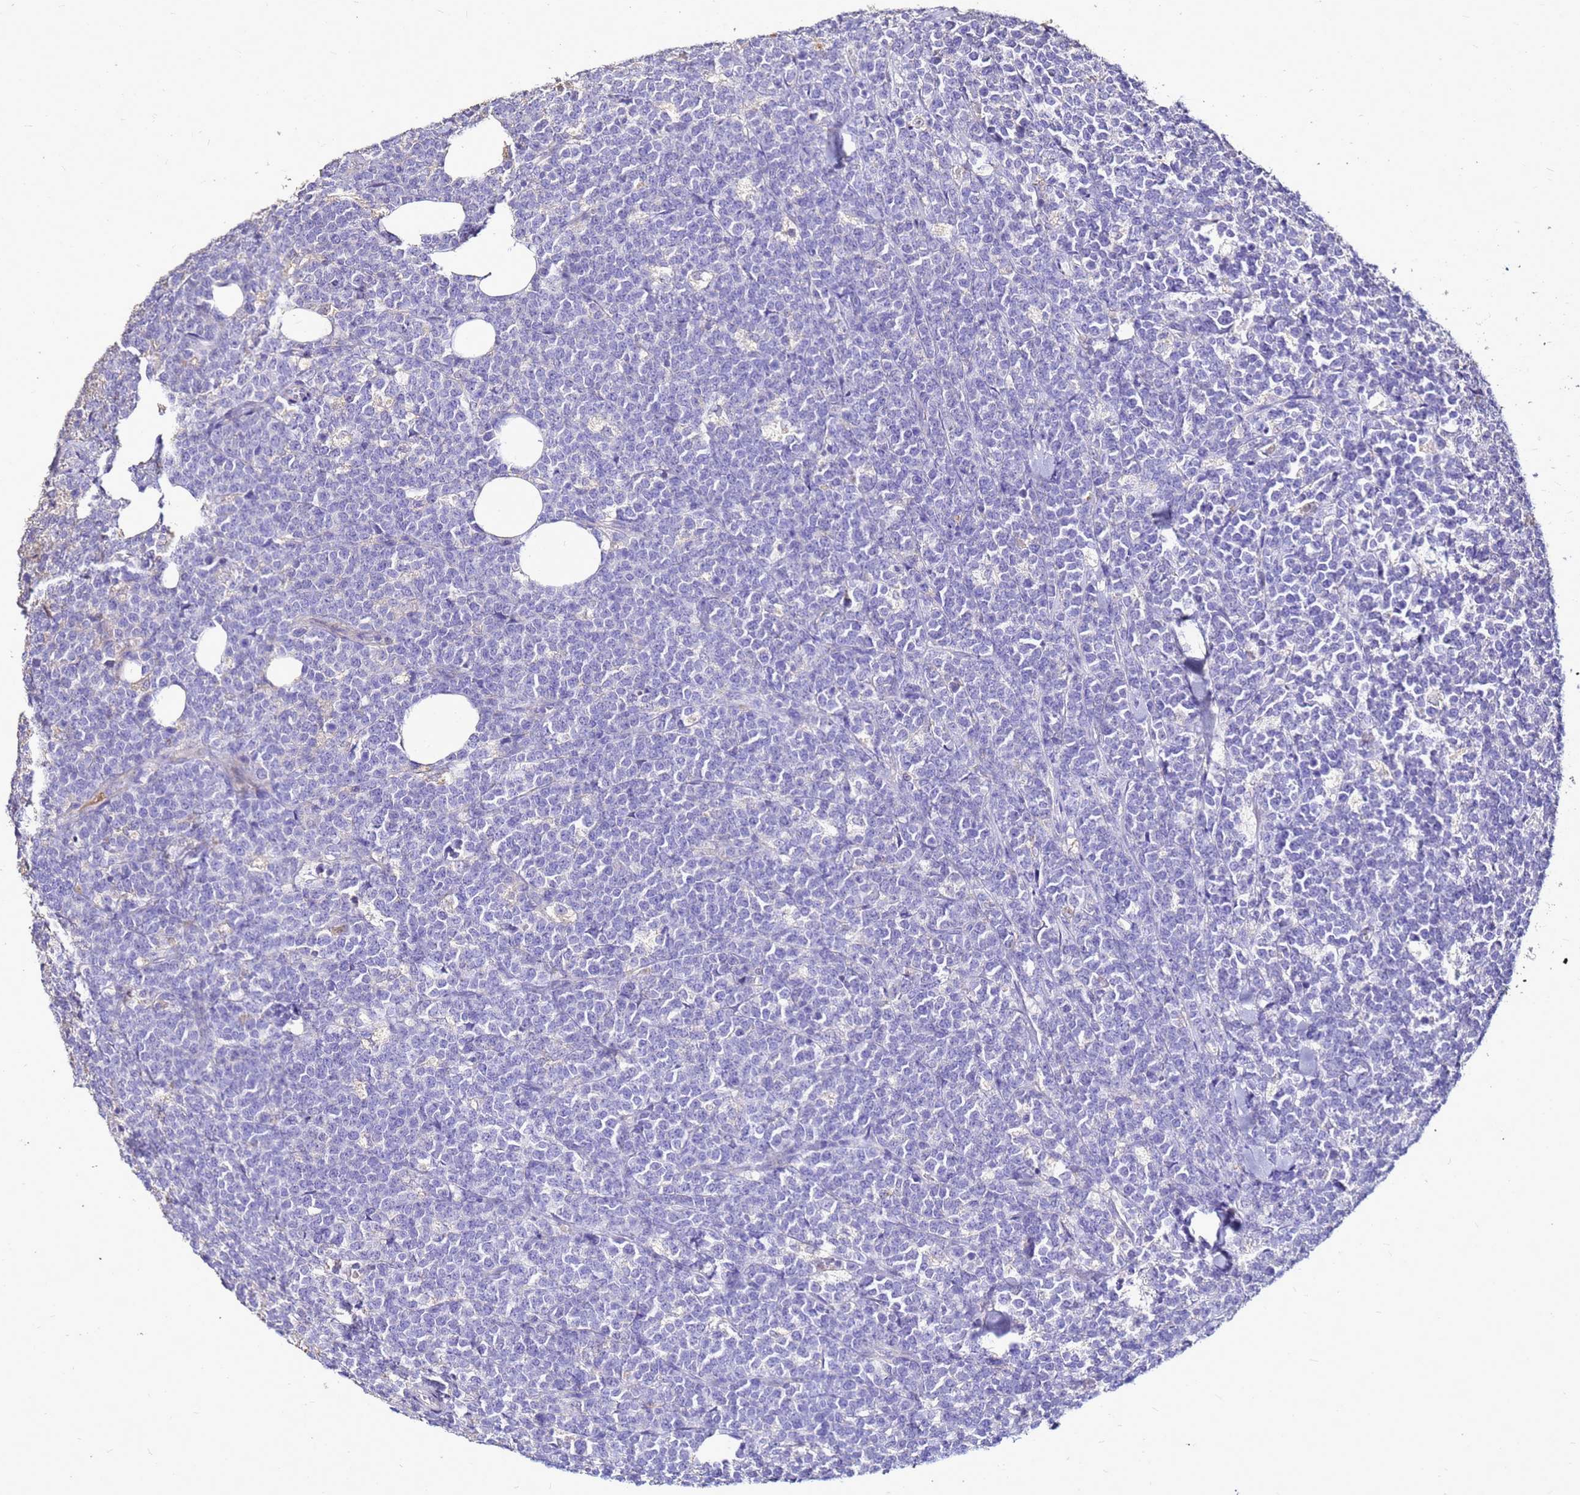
{"staining": {"intensity": "negative", "quantity": "none", "location": "none"}, "tissue": "lymphoma", "cell_type": "Tumor cells", "image_type": "cancer", "snomed": [{"axis": "morphology", "description": "Malignant lymphoma, non-Hodgkin's type, High grade"}, {"axis": "topography", "description": "Small intestine"}], "caption": "This is an immunohistochemistry (IHC) histopathology image of high-grade malignant lymphoma, non-Hodgkin's type. There is no positivity in tumor cells.", "gene": "S100A2", "patient": {"sex": "male", "age": 8}}